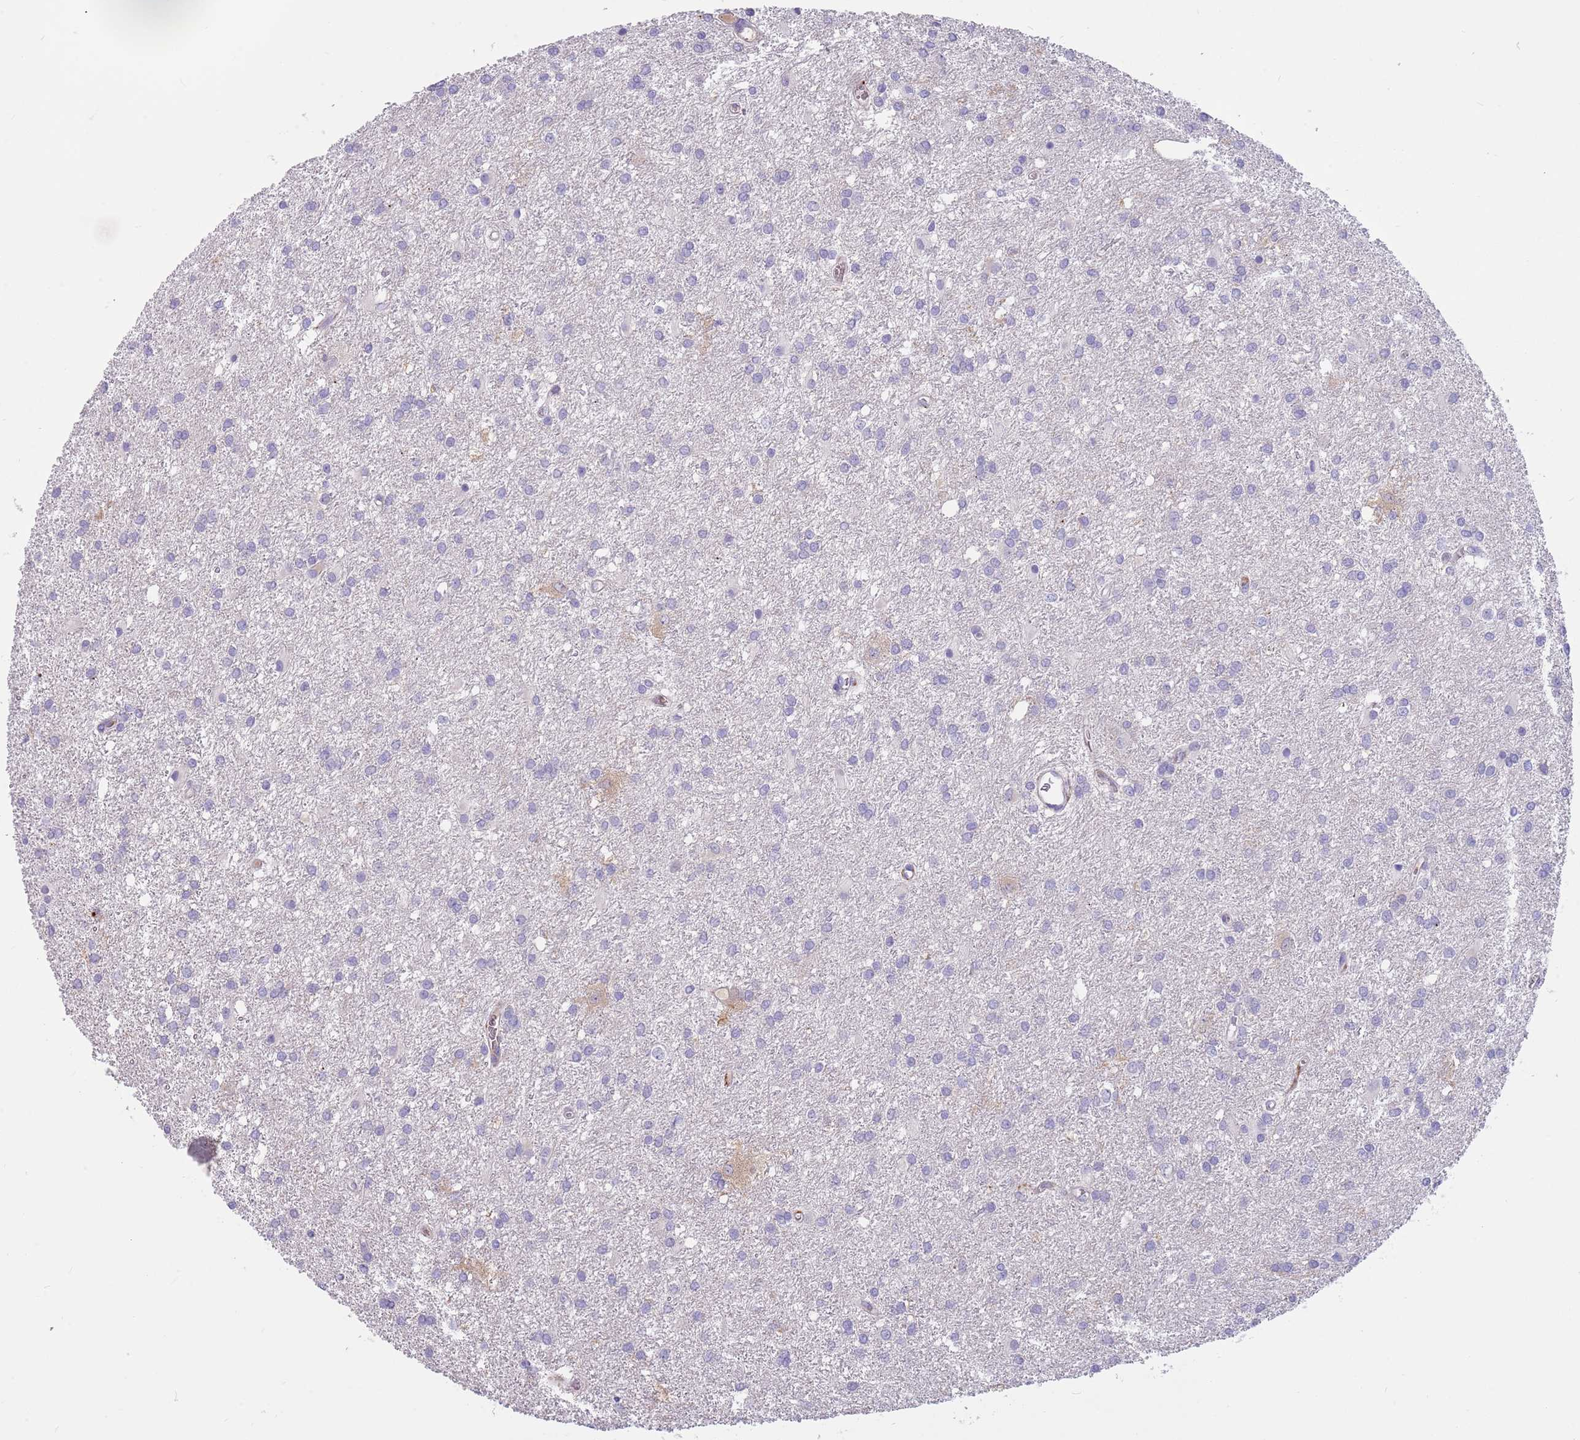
{"staining": {"intensity": "negative", "quantity": "none", "location": "none"}, "tissue": "glioma", "cell_type": "Tumor cells", "image_type": "cancer", "snomed": [{"axis": "morphology", "description": "Glioma, malignant, High grade"}, {"axis": "topography", "description": "Brain"}], "caption": "Micrograph shows no significant protein positivity in tumor cells of malignant high-grade glioma.", "gene": "LEPROTL1", "patient": {"sex": "female", "age": 50}}